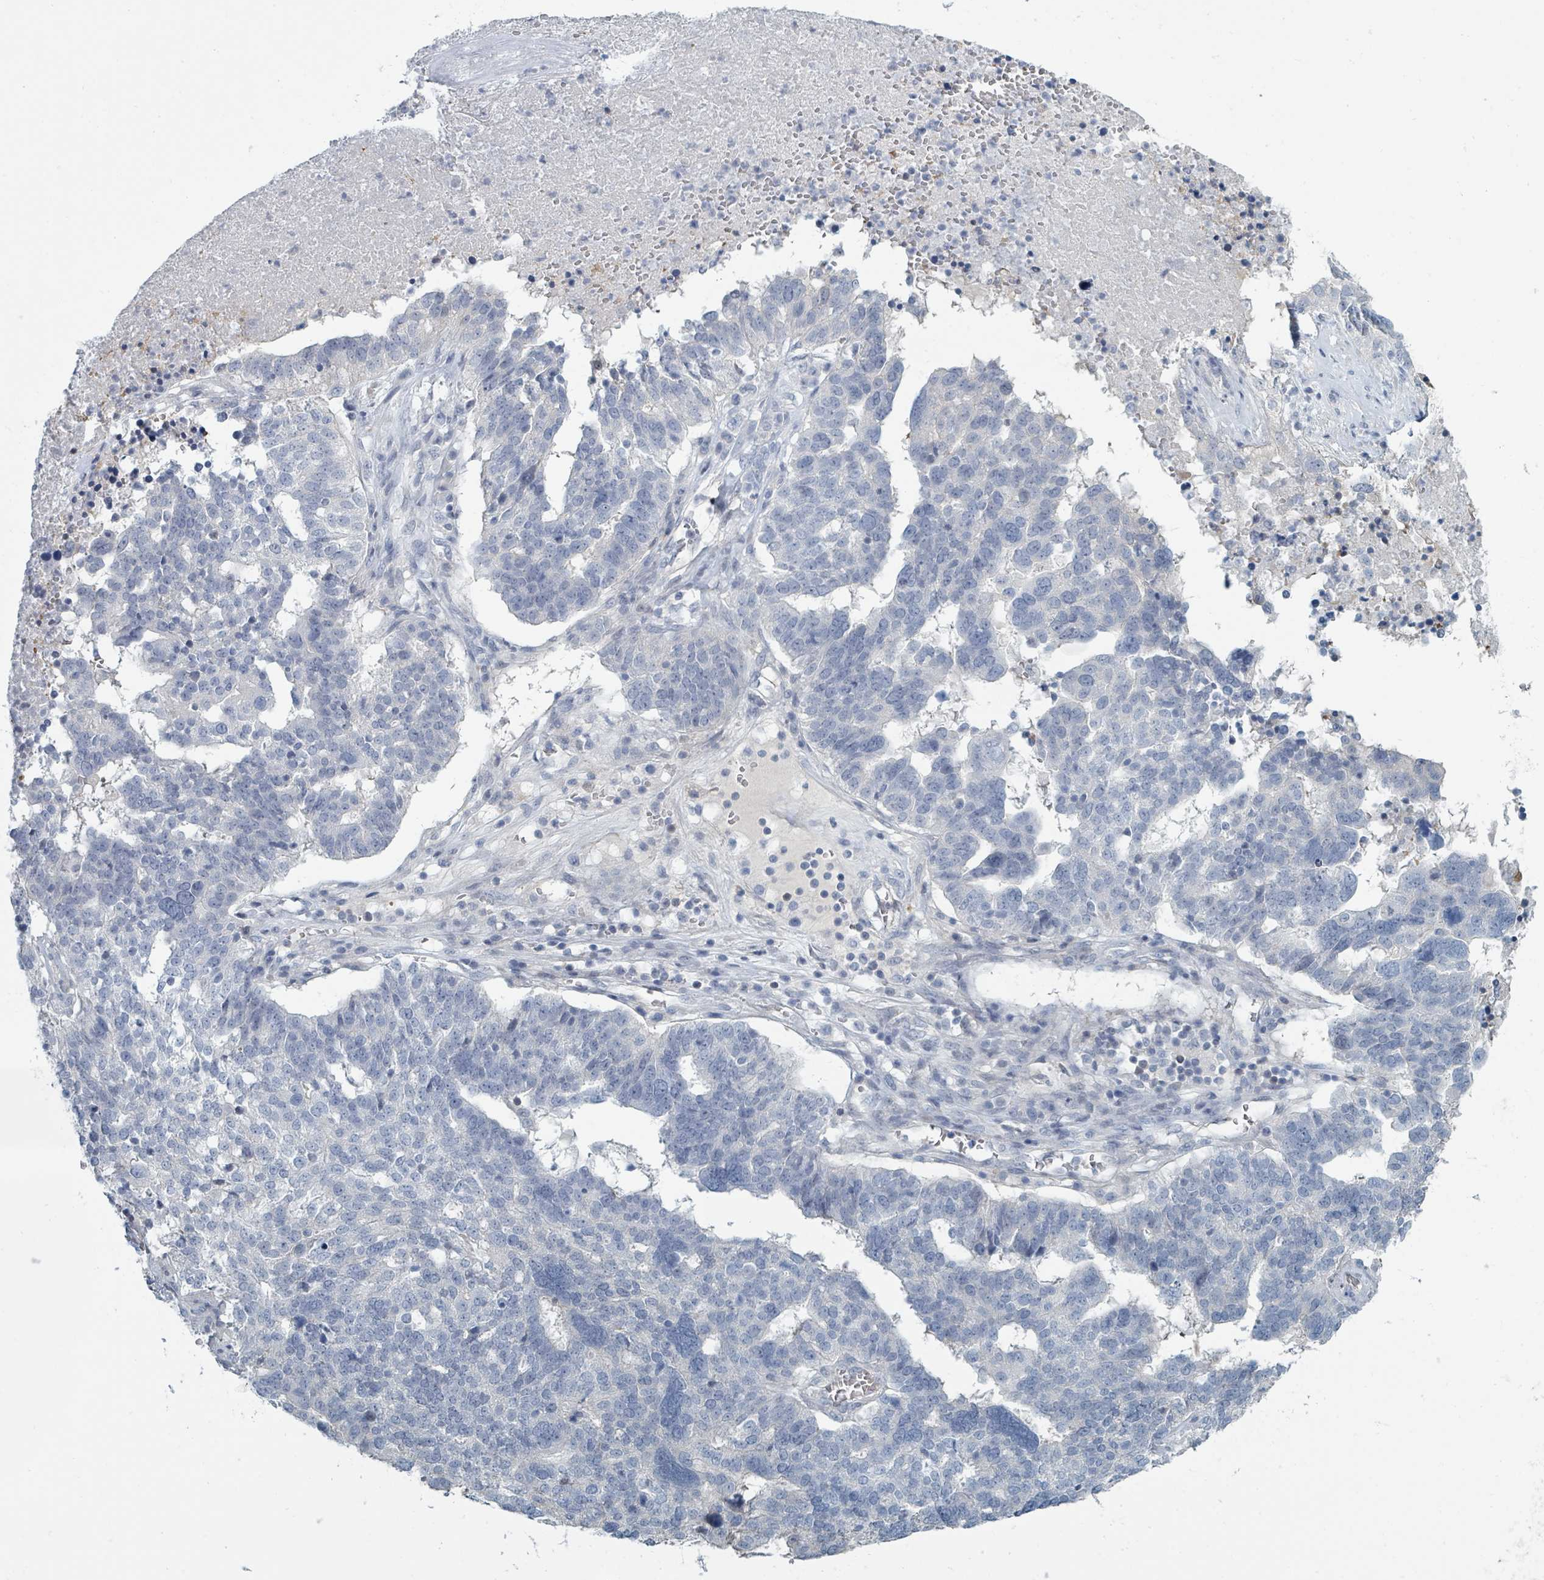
{"staining": {"intensity": "negative", "quantity": "none", "location": "none"}, "tissue": "ovarian cancer", "cell_type": "Tumor cells", "image_type": "cancer", "snomed": [{"axis": "morphology", "description": "Cystadenocarcinoma, serous, NOS"}, {"axis": "topography", "description": "Ovary"}], "caption": "There is no significant positivity in tumor cells of ovarian cancer. The staining was performed using DAB to visualize the protein expression in brown, while the nuclei were stained in blue with hematoxylin (Magnification: 20x).", "gene": "SLC25A45", "patient": {"sex": "female", "age": 59}}